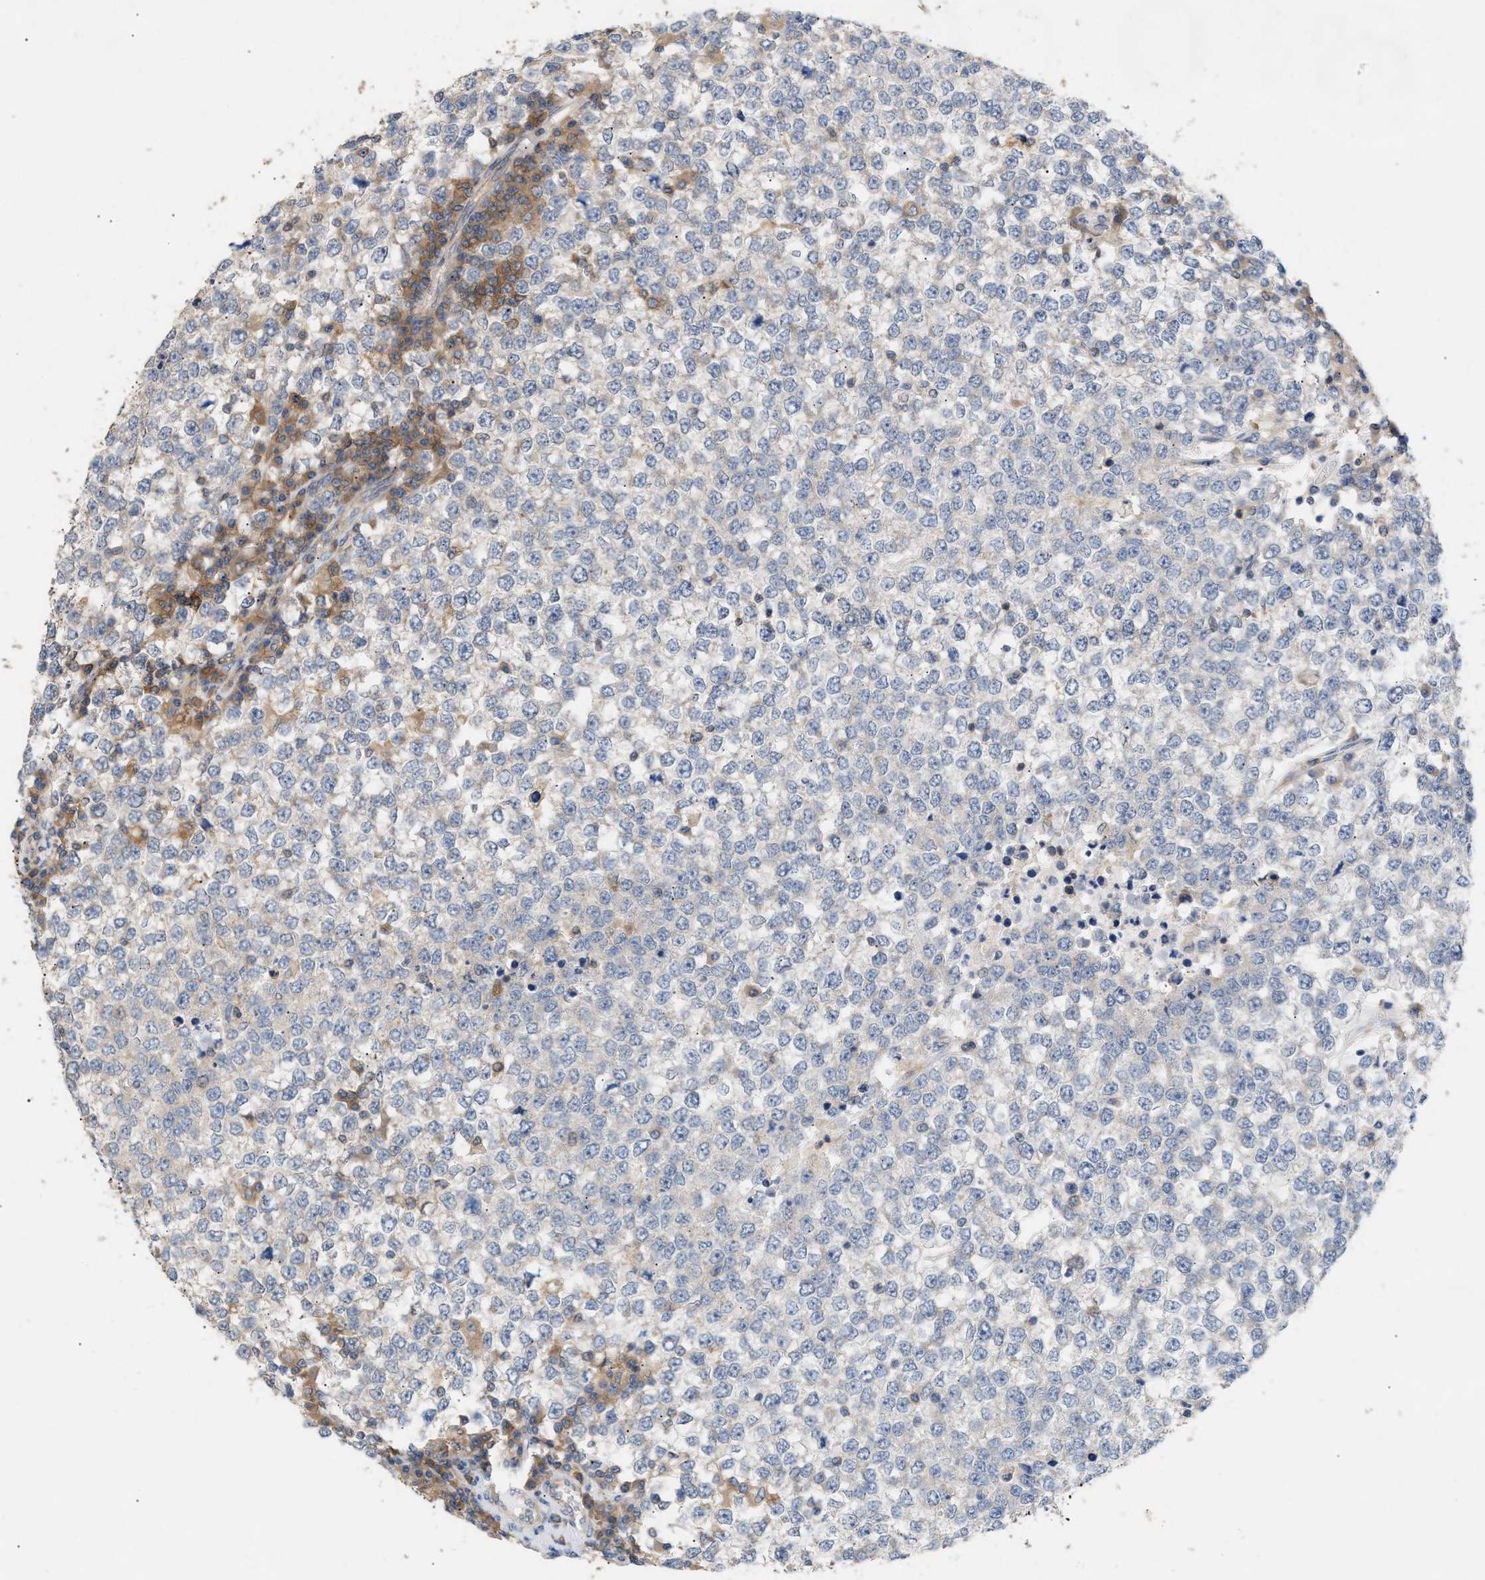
{"staining": {"intensity": "weak", "quantity": "<25%", "location": "cytoplasmic/membranous"}, "tissue": "testis cancer", "cell_type": "Tumor cells", "image_type": "cancer", "snomed": [{"axis": "morphology", "description": "Seminoma, NOS"}, {"axis": "topography", "description": "Testis"}], "caption": "DAB (3,3'-diaminobenzidine) immunohistochemical staining of human testis cancer shows no significant positivity in tumor cells.", "gene": "DBNL", "patient": {"sex": "male", "age": 65}}